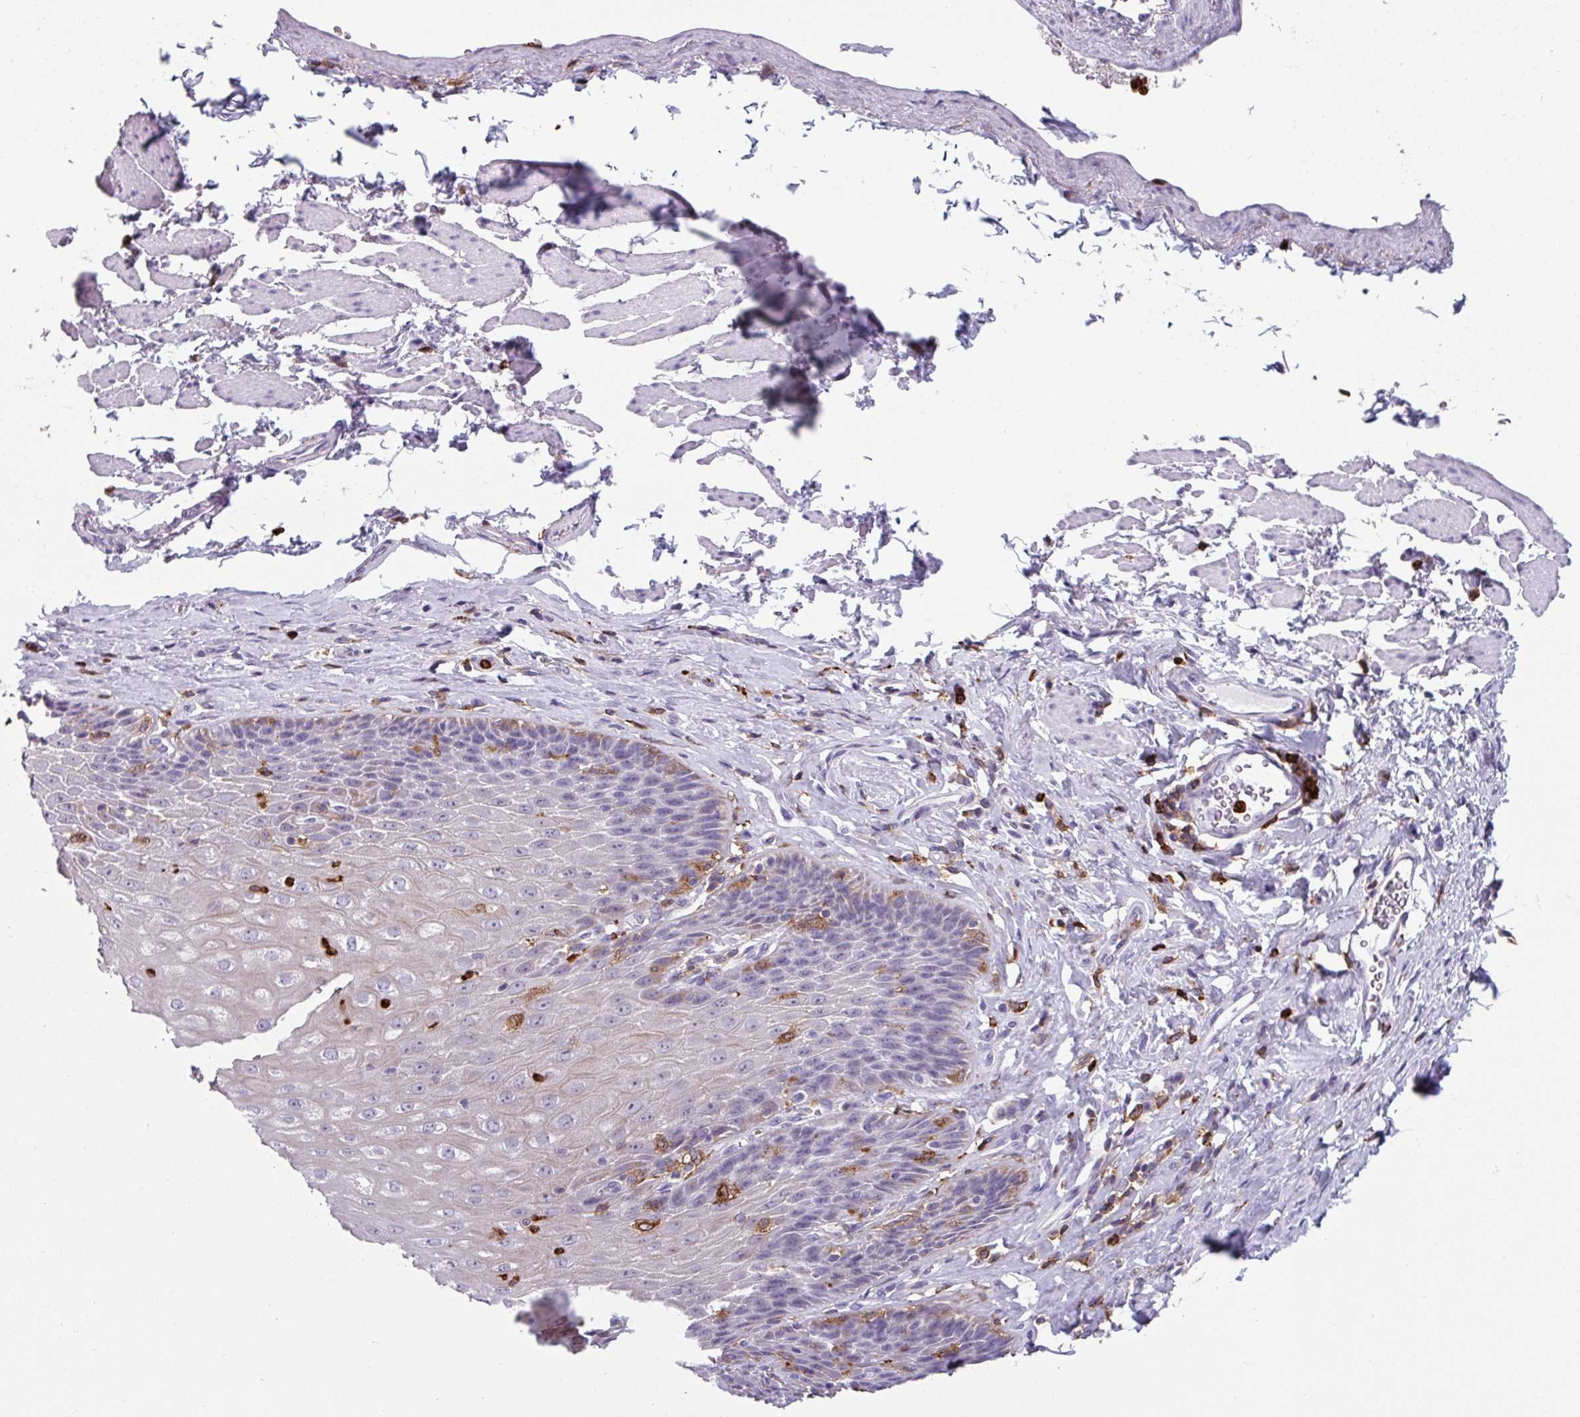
{"staining": {"intensity": "negative", "quantity": "none", "location": "none"}, "tissue": "esophagus", "cell_type": "Squamous epithelial cells", "image_type": "normal", "snomed": [{"axis": "morphology", "description": "Normal tissue, NOS"}, {"axis": "topography", "description": "Esophagus"}], "caption": "Human esophagus stained for a protein using IHC reveals no expression in squamous epithelial cells.", "gene": "EXOSC5", "patient": {"sex": "female", "age": 61}}